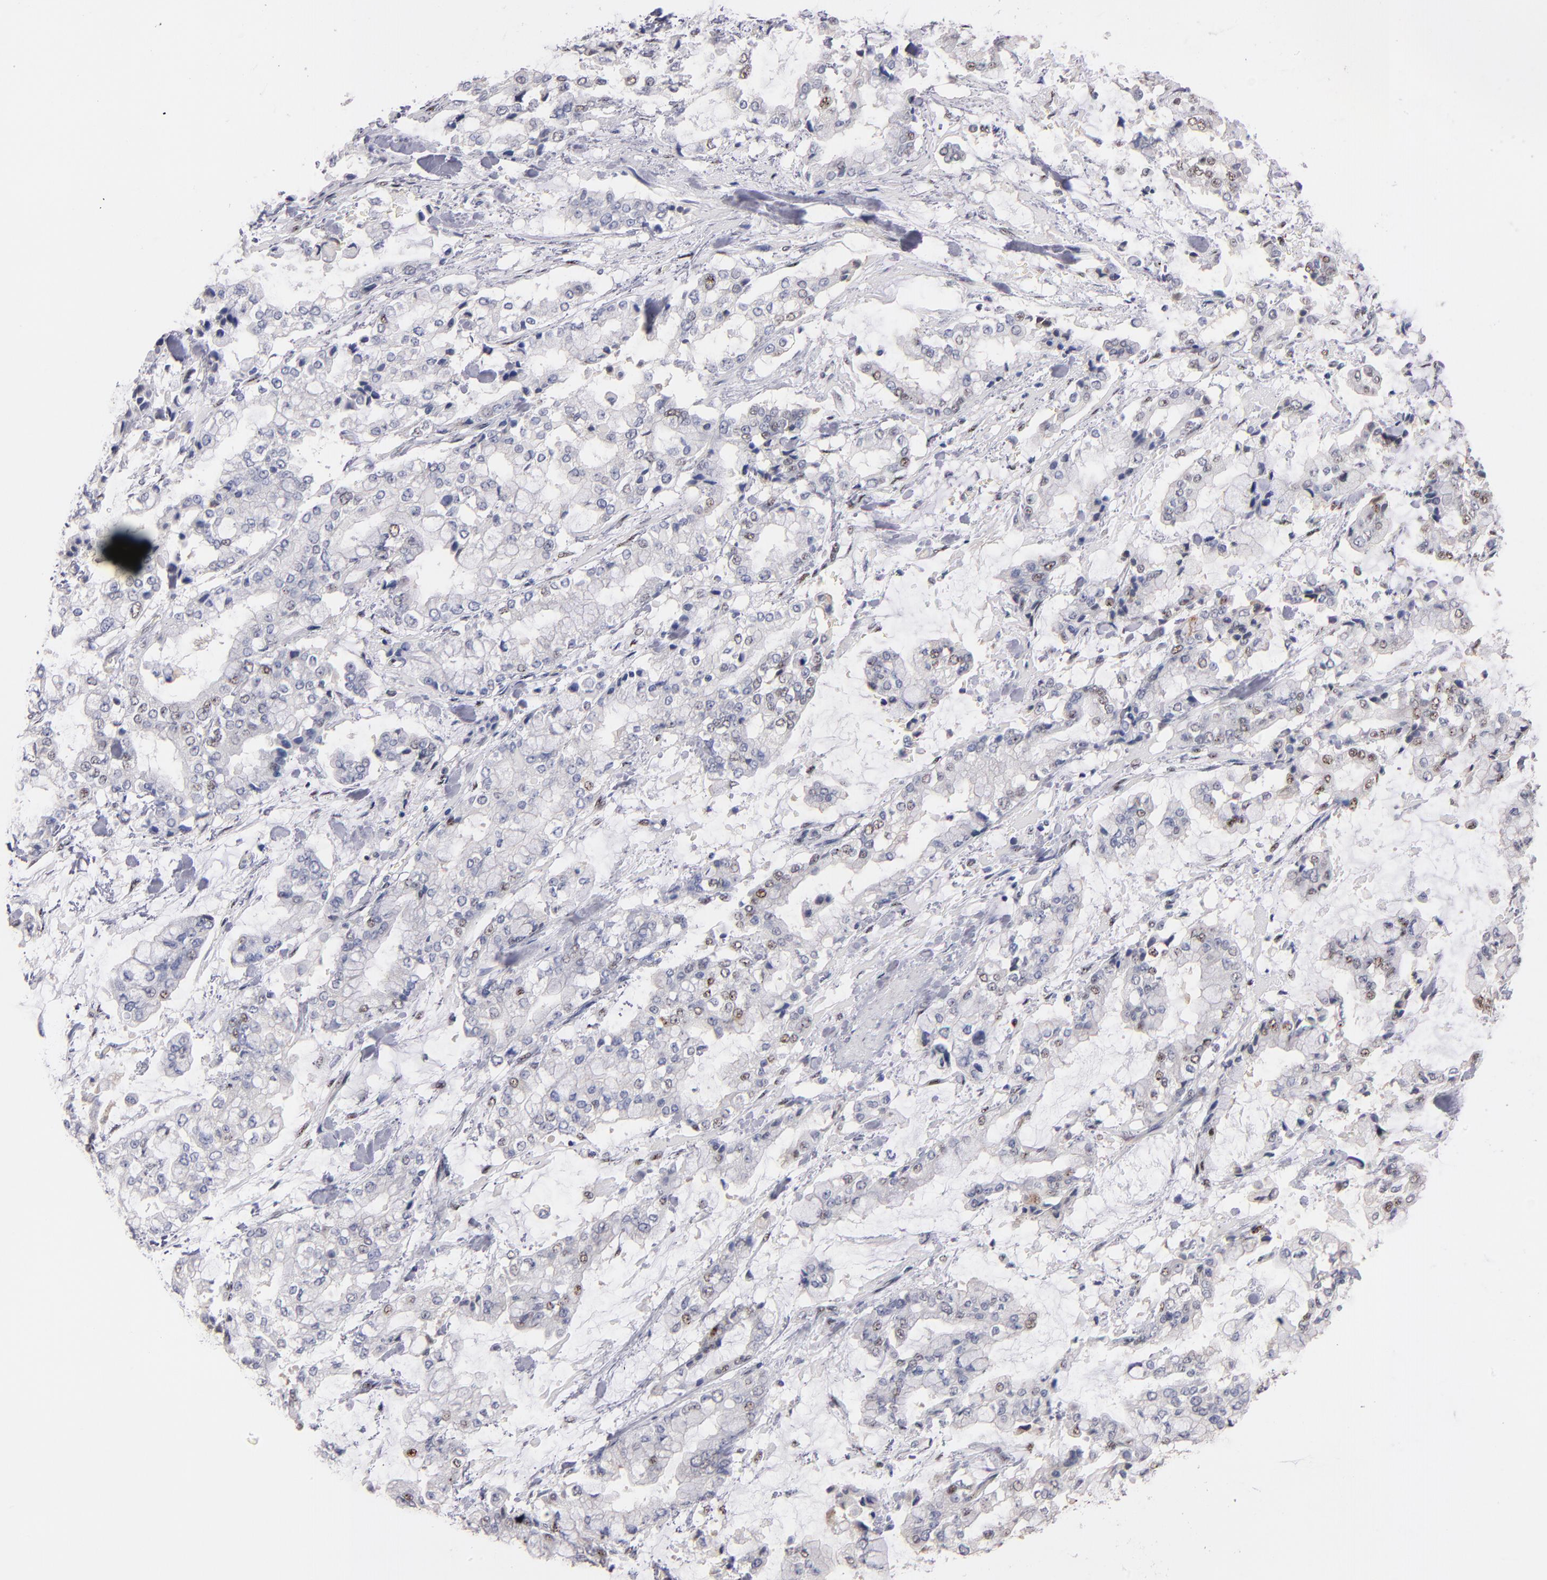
{"staining": {"intensity": "weak", "quantity": "25%-75%", "location": "nuclear"}, "tissue": "stomach cancer", "cell_type": "Tumor cells", "image_type": "cancer", "snomed": [{"axis": "morphology", "description": "Normal tissue, NOS"}, {"axis": "morphology", "description": "Adenocarcinoma, NOS"}, {"axis": "topography", "description": "Stomach, upper"}, {"axis": "topography", "description": "Stomach"}], "caption": "Immunohistochemical staining of stomach cancer (adenocarcinoma) displays low levels of weak nuclear positivity in about 25%-75% of tumor cells.", "gene": "RAF1", "patient": {"sex": "male", "age": 76}}